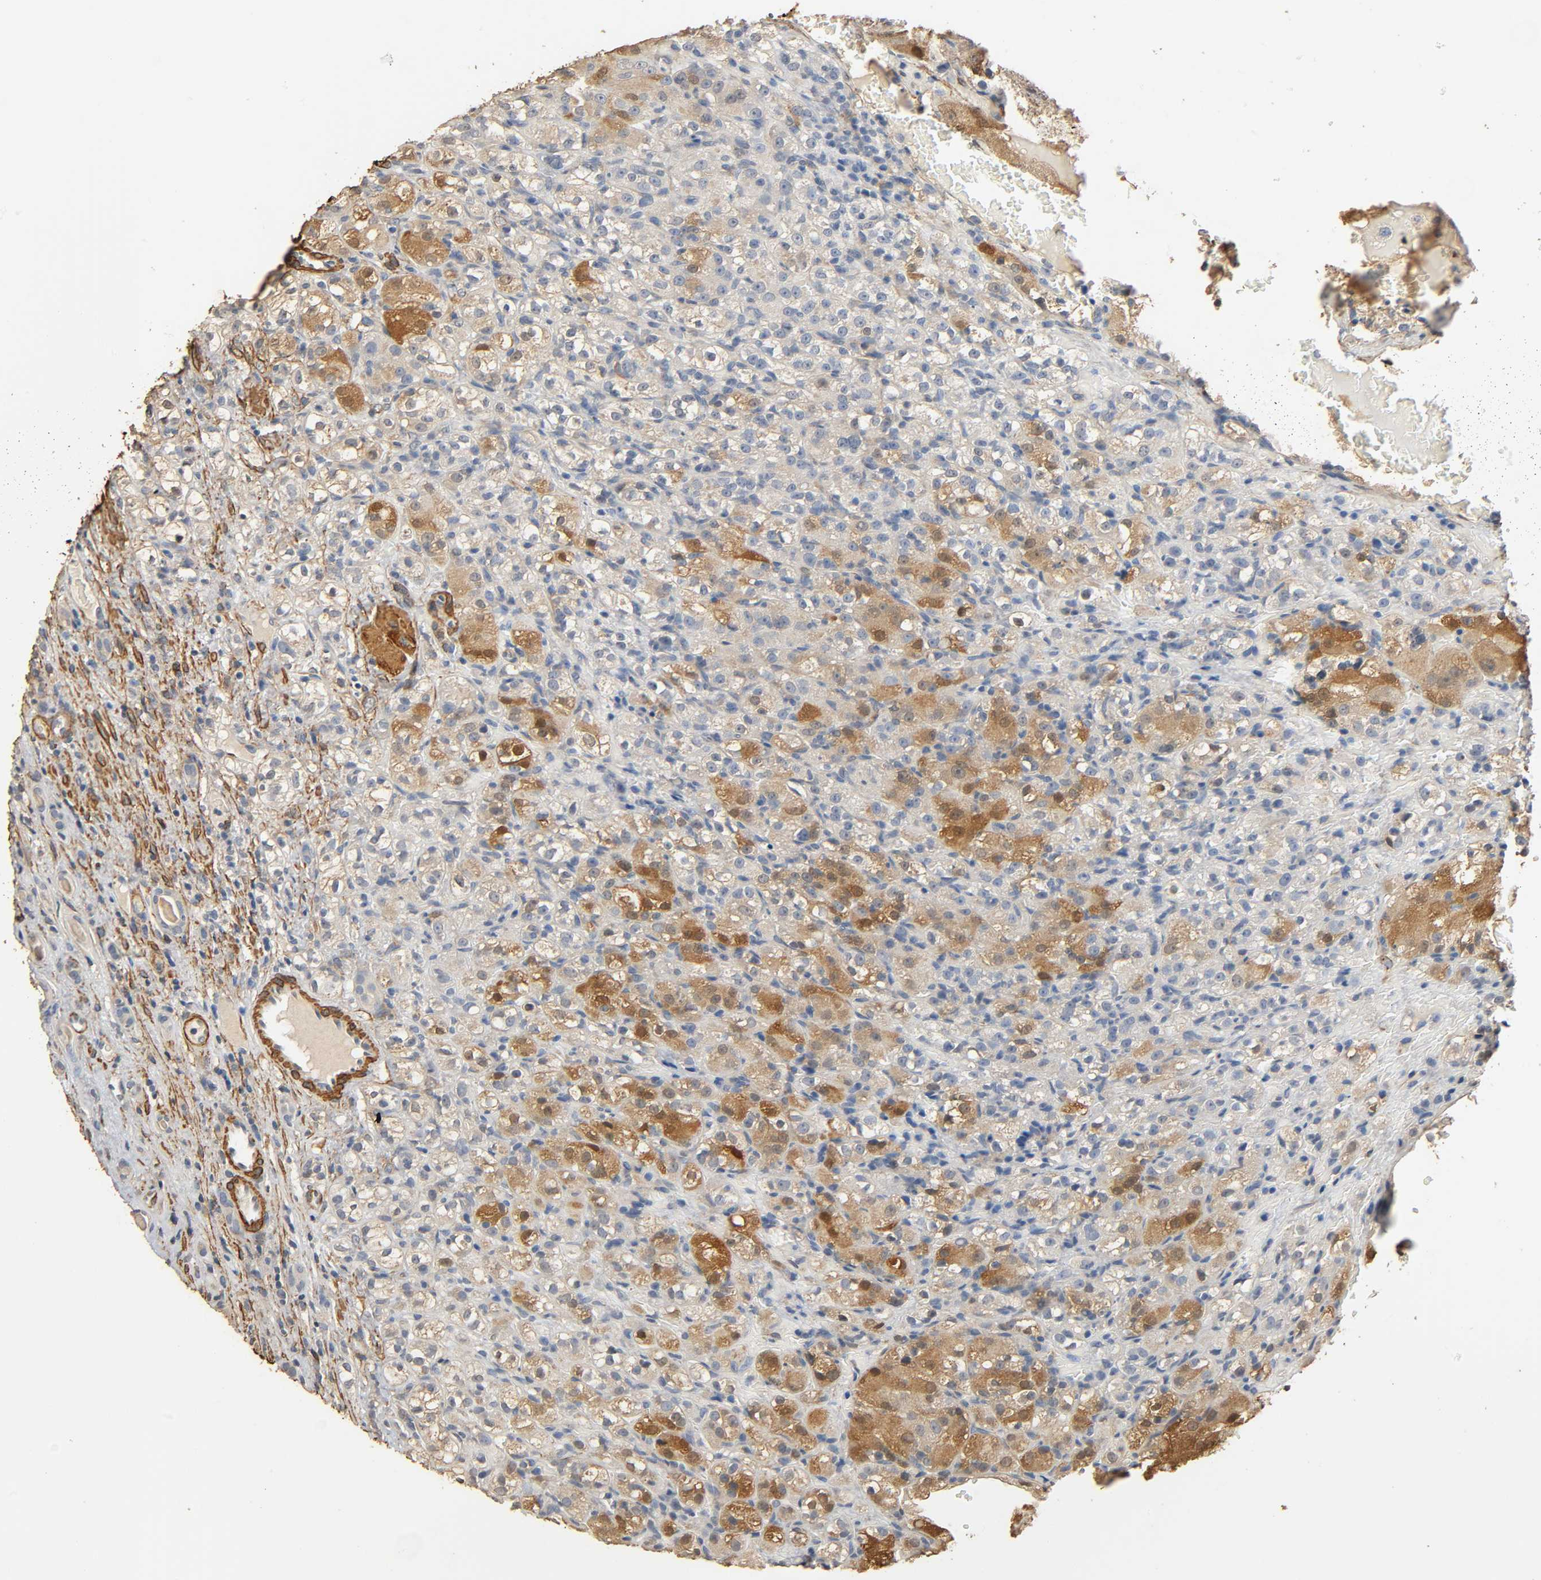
{"staining": {"intensity": "moderate", "quantity": ">75%", "location": "cytoplasmic/membranous,nuclear"}, "tissue": "renal cancer", "cell_type": "Tumor cells", "image_type": "cancer", "snomed": [{"axis": "morphology", "description": "Normal tissue, NOS"}, {"axis": "morphology", "description": "Adenocarcinoma, NOS"}, {"axis": "topography", "description": "Kidney"}], "caption": "Human adenocarcinoma (renal) stained with a protein marker demonstrates moderate staining in tumor cells.", "gene": "GSTA3", "patient": {"sex": "male", "age": 61}}